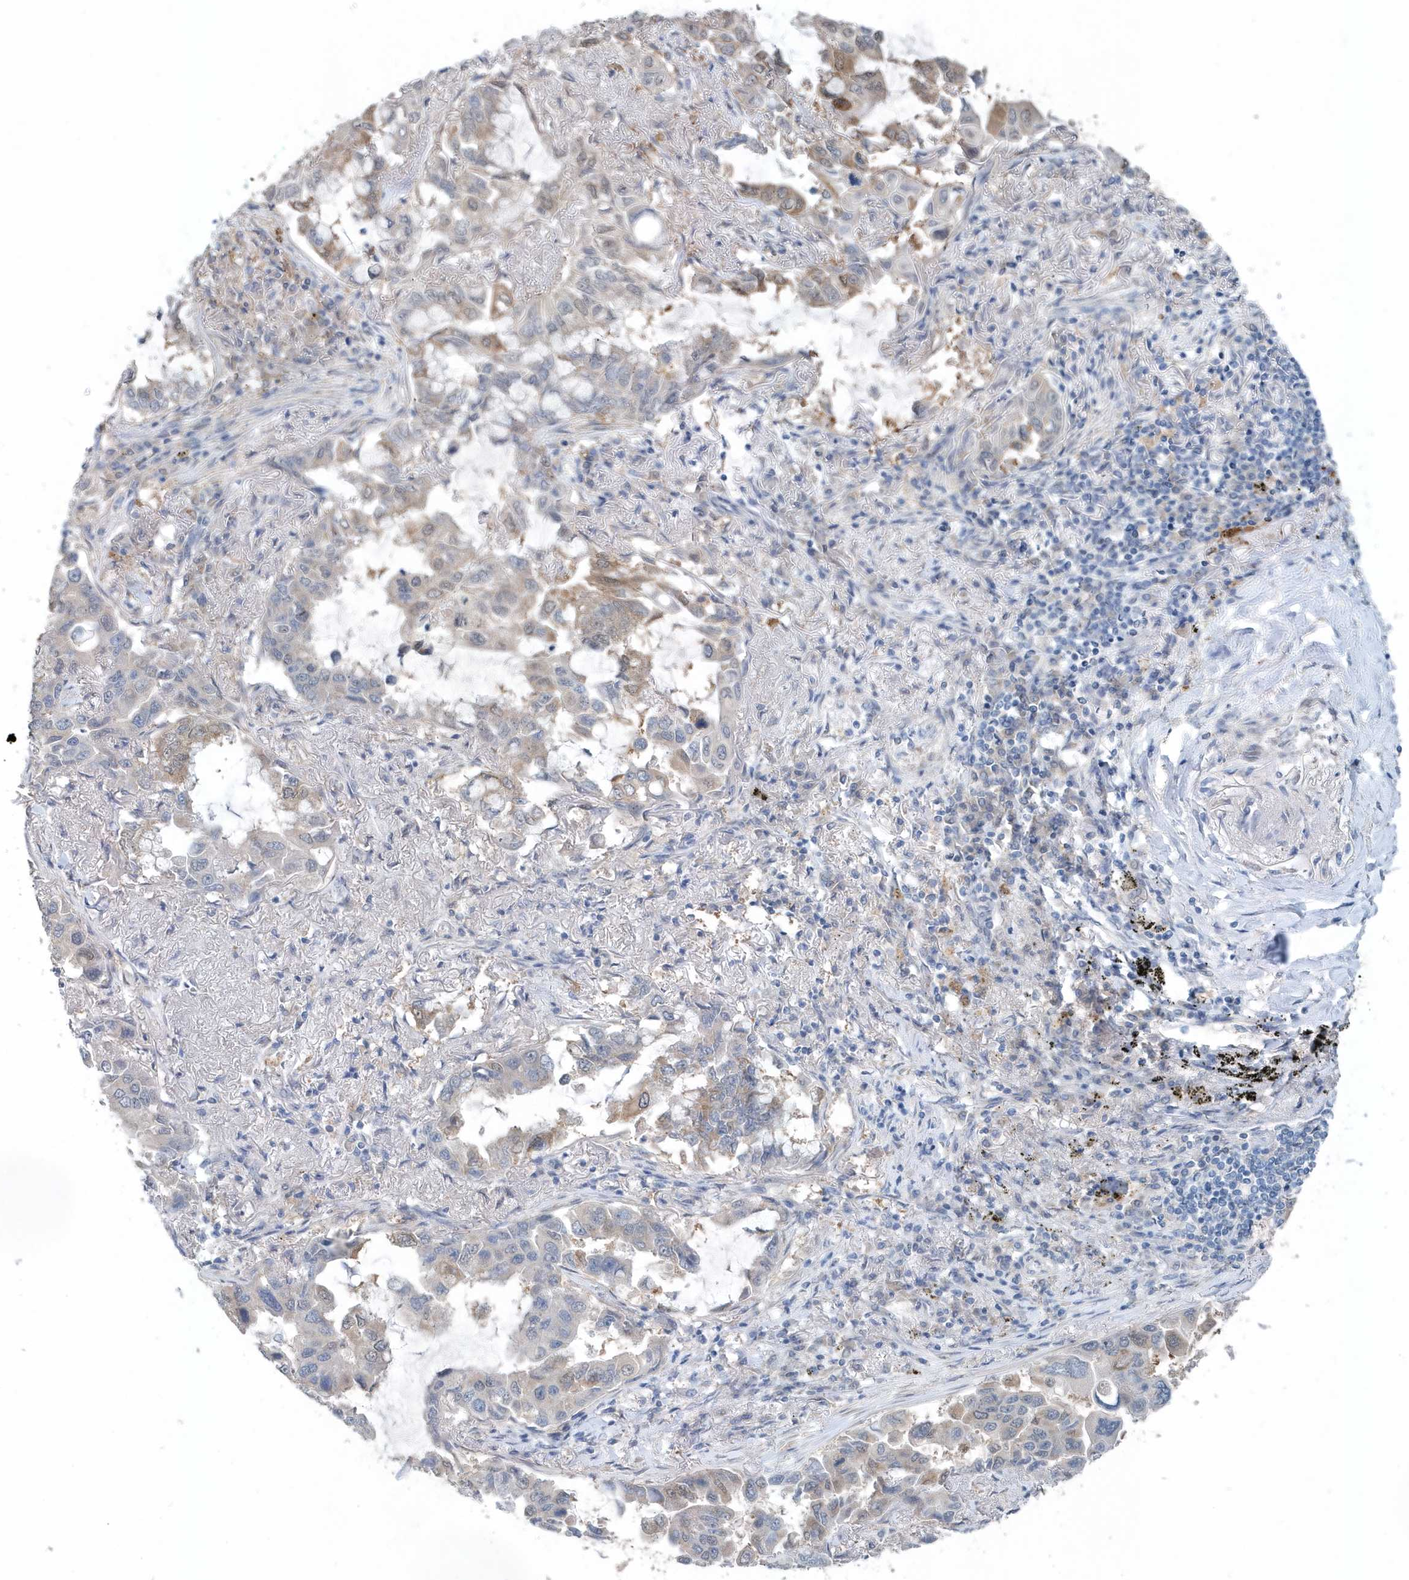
{"staining": {"intensity": "moderate", "quantity": "25%-75%", "location": "cytoplasmic/membranous,nuclear"}, "tissue": "lung cancer", "cell_type": "Tumor cells", "image_type": "cancer", "snomed": [{"axis": "morphology", "description": "Adenocarcinoma, NOS"}, {"axis": "topography", "description": "Lung"}], "caption": "Human adenocarcinoma (lung) stained for a protein (brown) shows moderate cytoplasmic/membranous and nuclear positive staining in about 25%-75% of tumor cells.", "gene": "PFN2", "patient": {"sex": "male", "age": 64}}